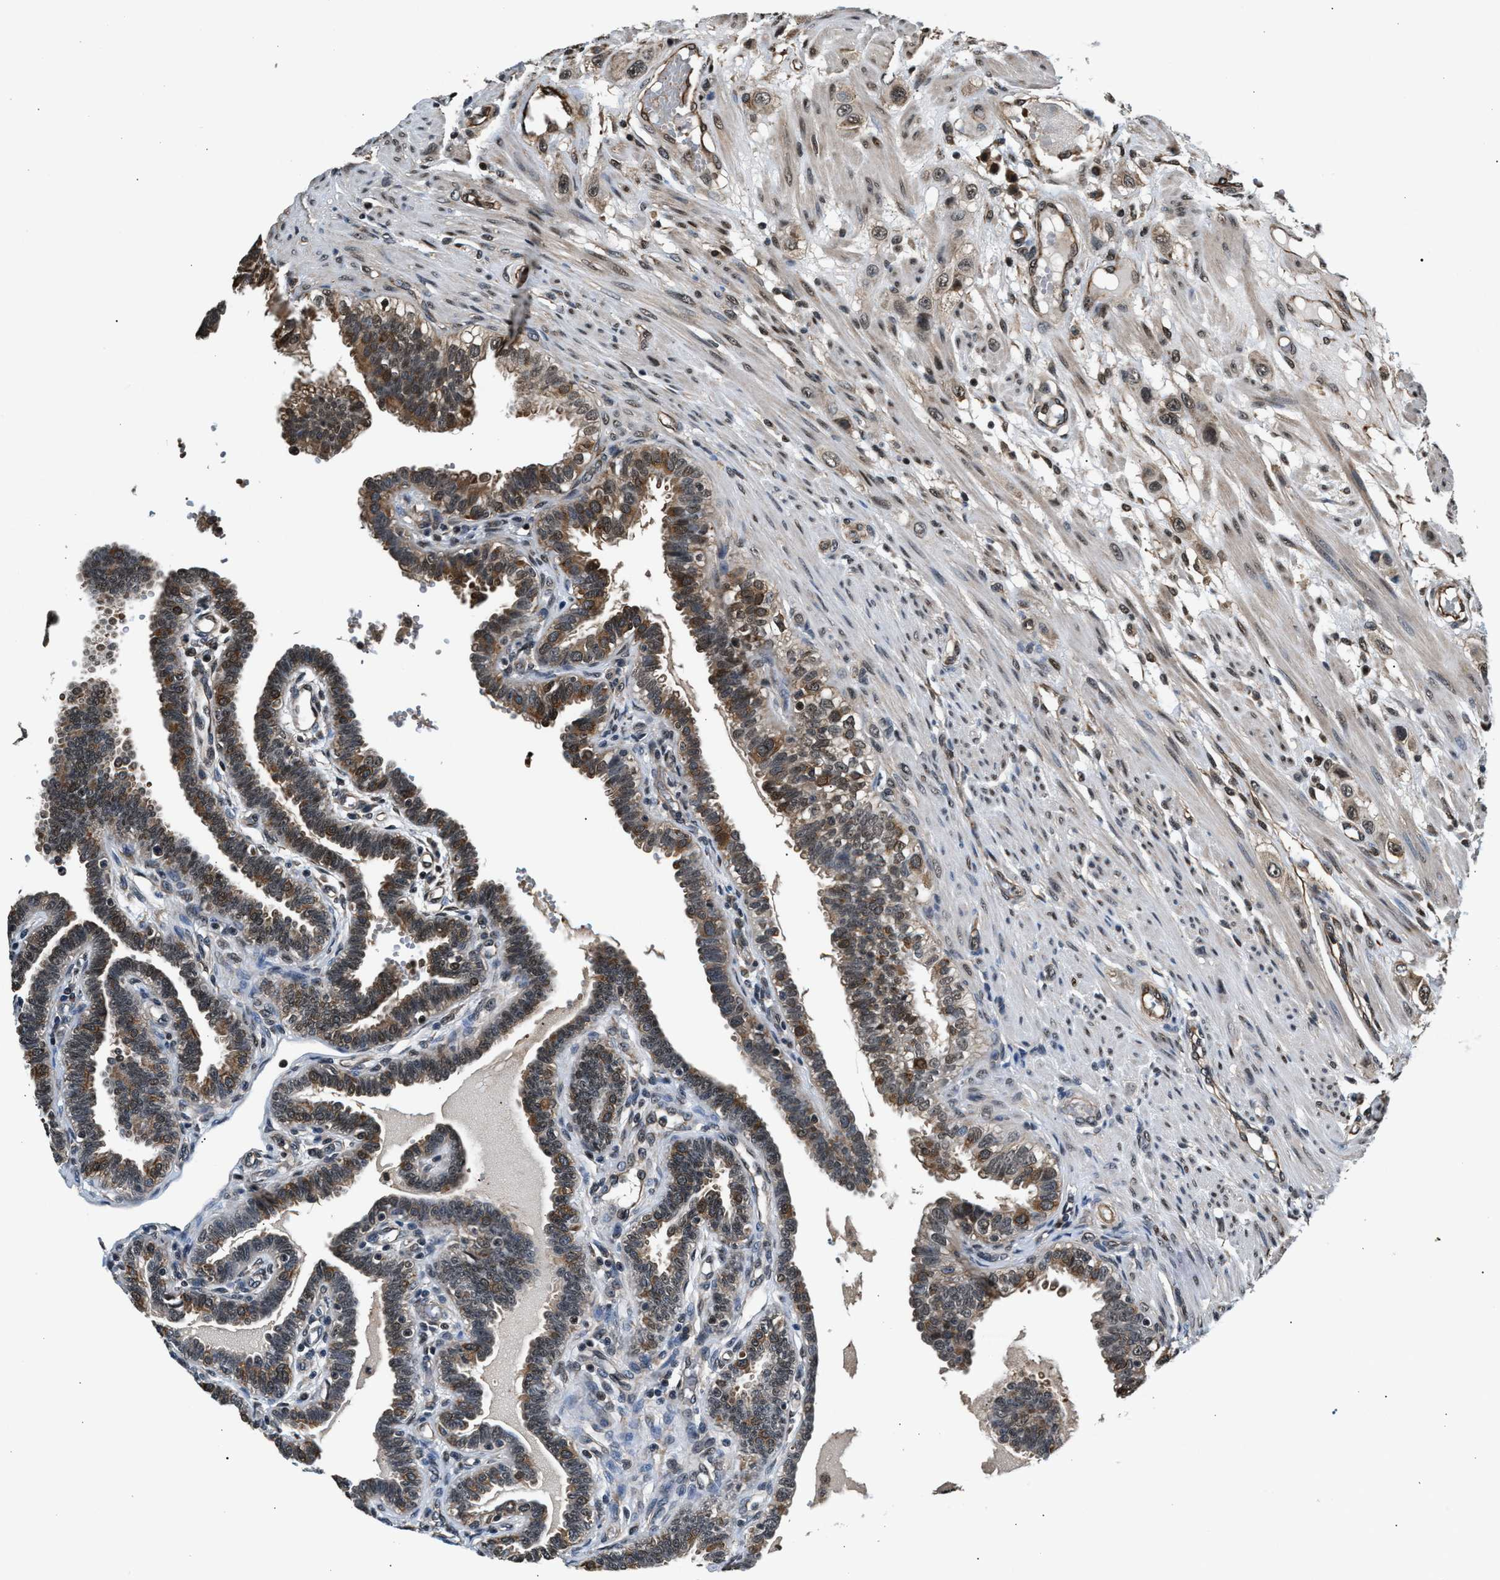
{"staining": {"intensity": "moderate", "quantity": ">75%", "location": "cytoplasmic/membranous"}, "tissue": "fallopian tube", "cell_type": "Glandular cells", "image_type": "normal", "snomed": [{"axis": "morphology", "description": "Normal tissue, NOS"}, {"axis": "topography", "description": "Fallopian tube"}, {"axis": "topography", "description": "Placenta"}], "caption": "Human fallopian tube stained for a protein (brown) reveals moderate cytoplasmic/membranous positive staining in about >75% of glandular cells.", "gene": "RBM33", "patient": {"sex": "female", "age": 34}}